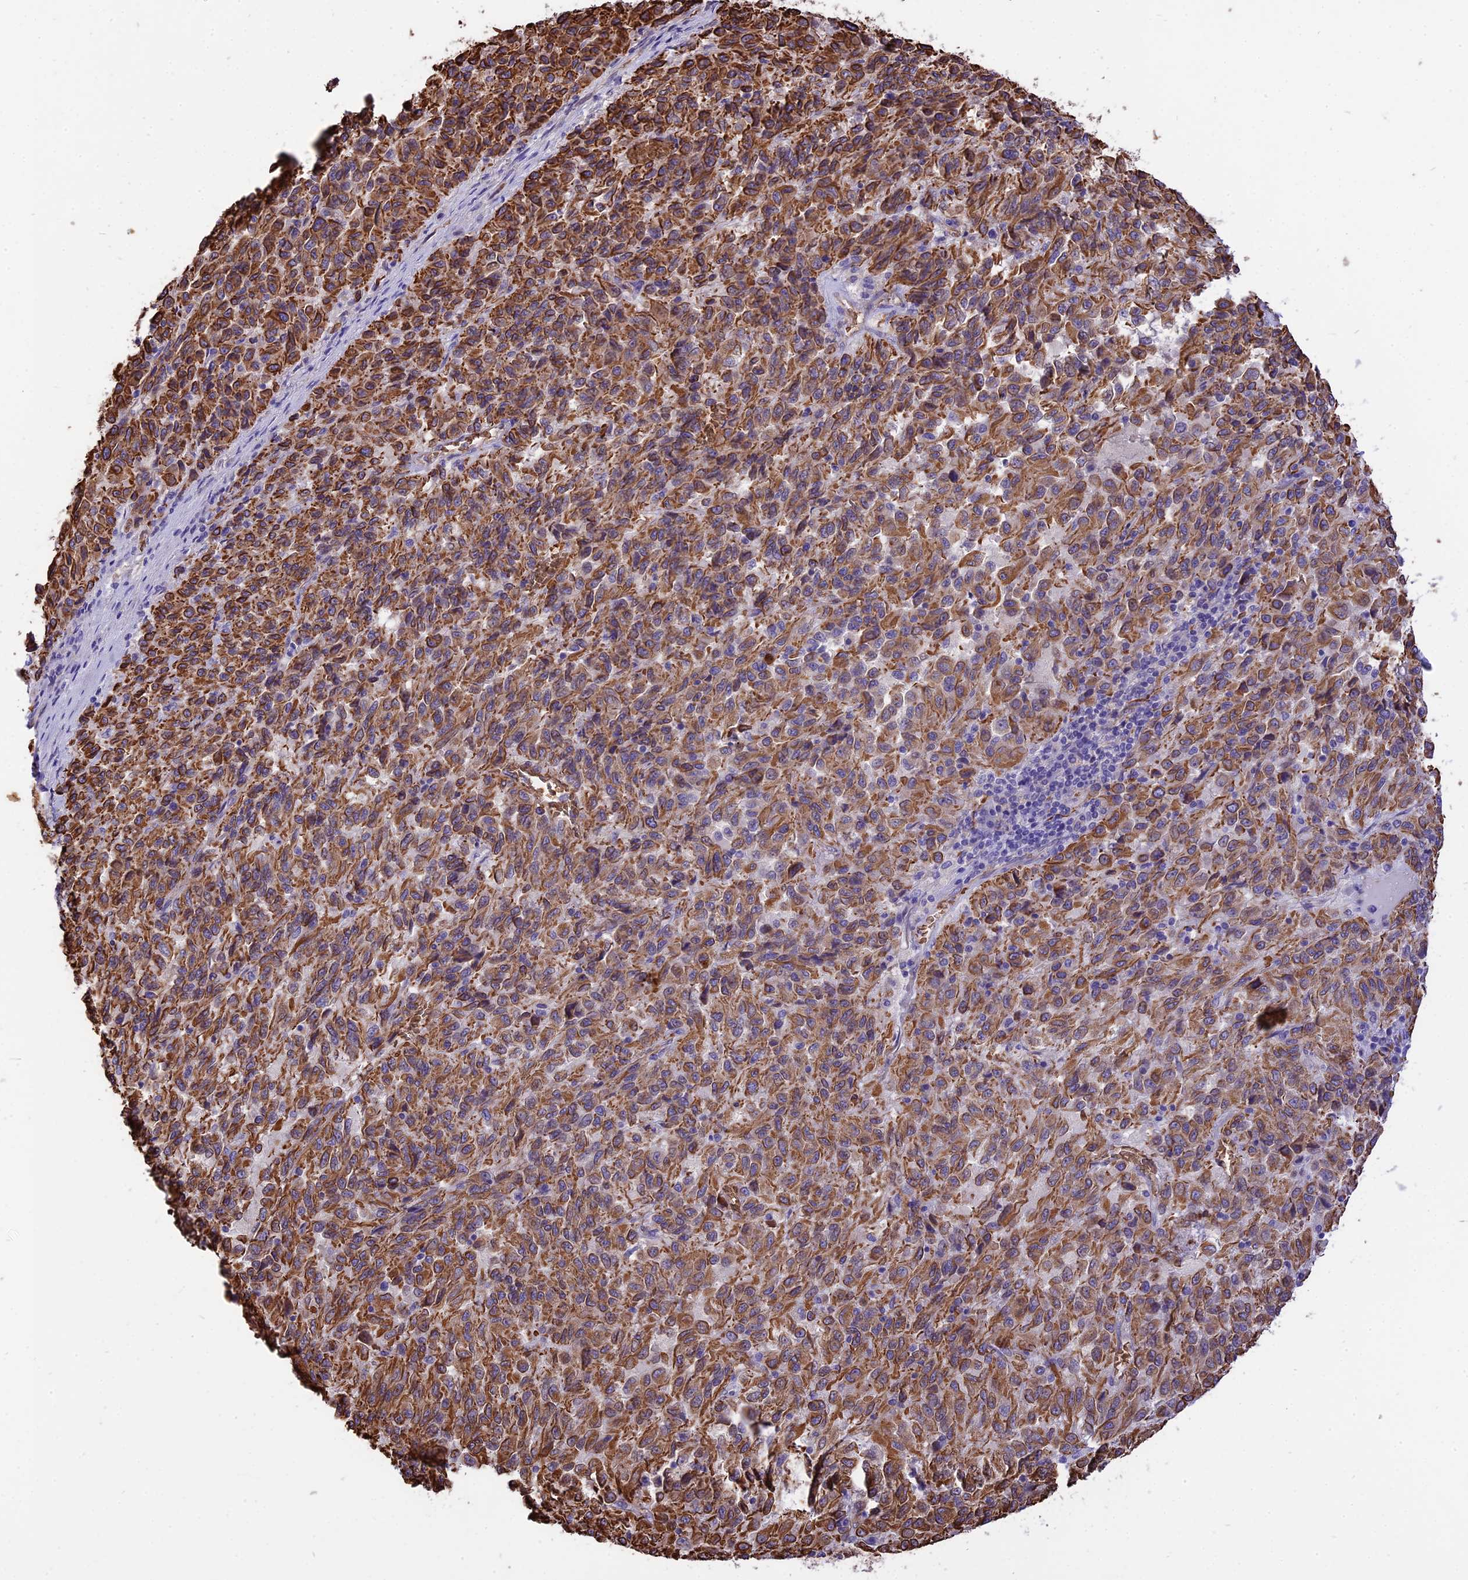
{"staining": {"intensity": "moderate", "quantity": ">75%", "location": "cytoplasmic/membranous"}, "tissue": "melanoma", "cell_type": "Tumor cells", "image_type": "cancer", "snomed": [{"axis": "morphology", "description": "Malignant melanoma, Metastatic site"}, {"axis": "topography", "description": "Lung"}], "caption": "Immunohistochemical staining of human melanoma displays medium levels of moderate cytoplasmic/membranous protein positivity in approximately >75% of tumor cells. (IHC, brightfield microscopy, high magnification).", "gene": "TTC4", "patient": {"sex": "male", "age": 64}}